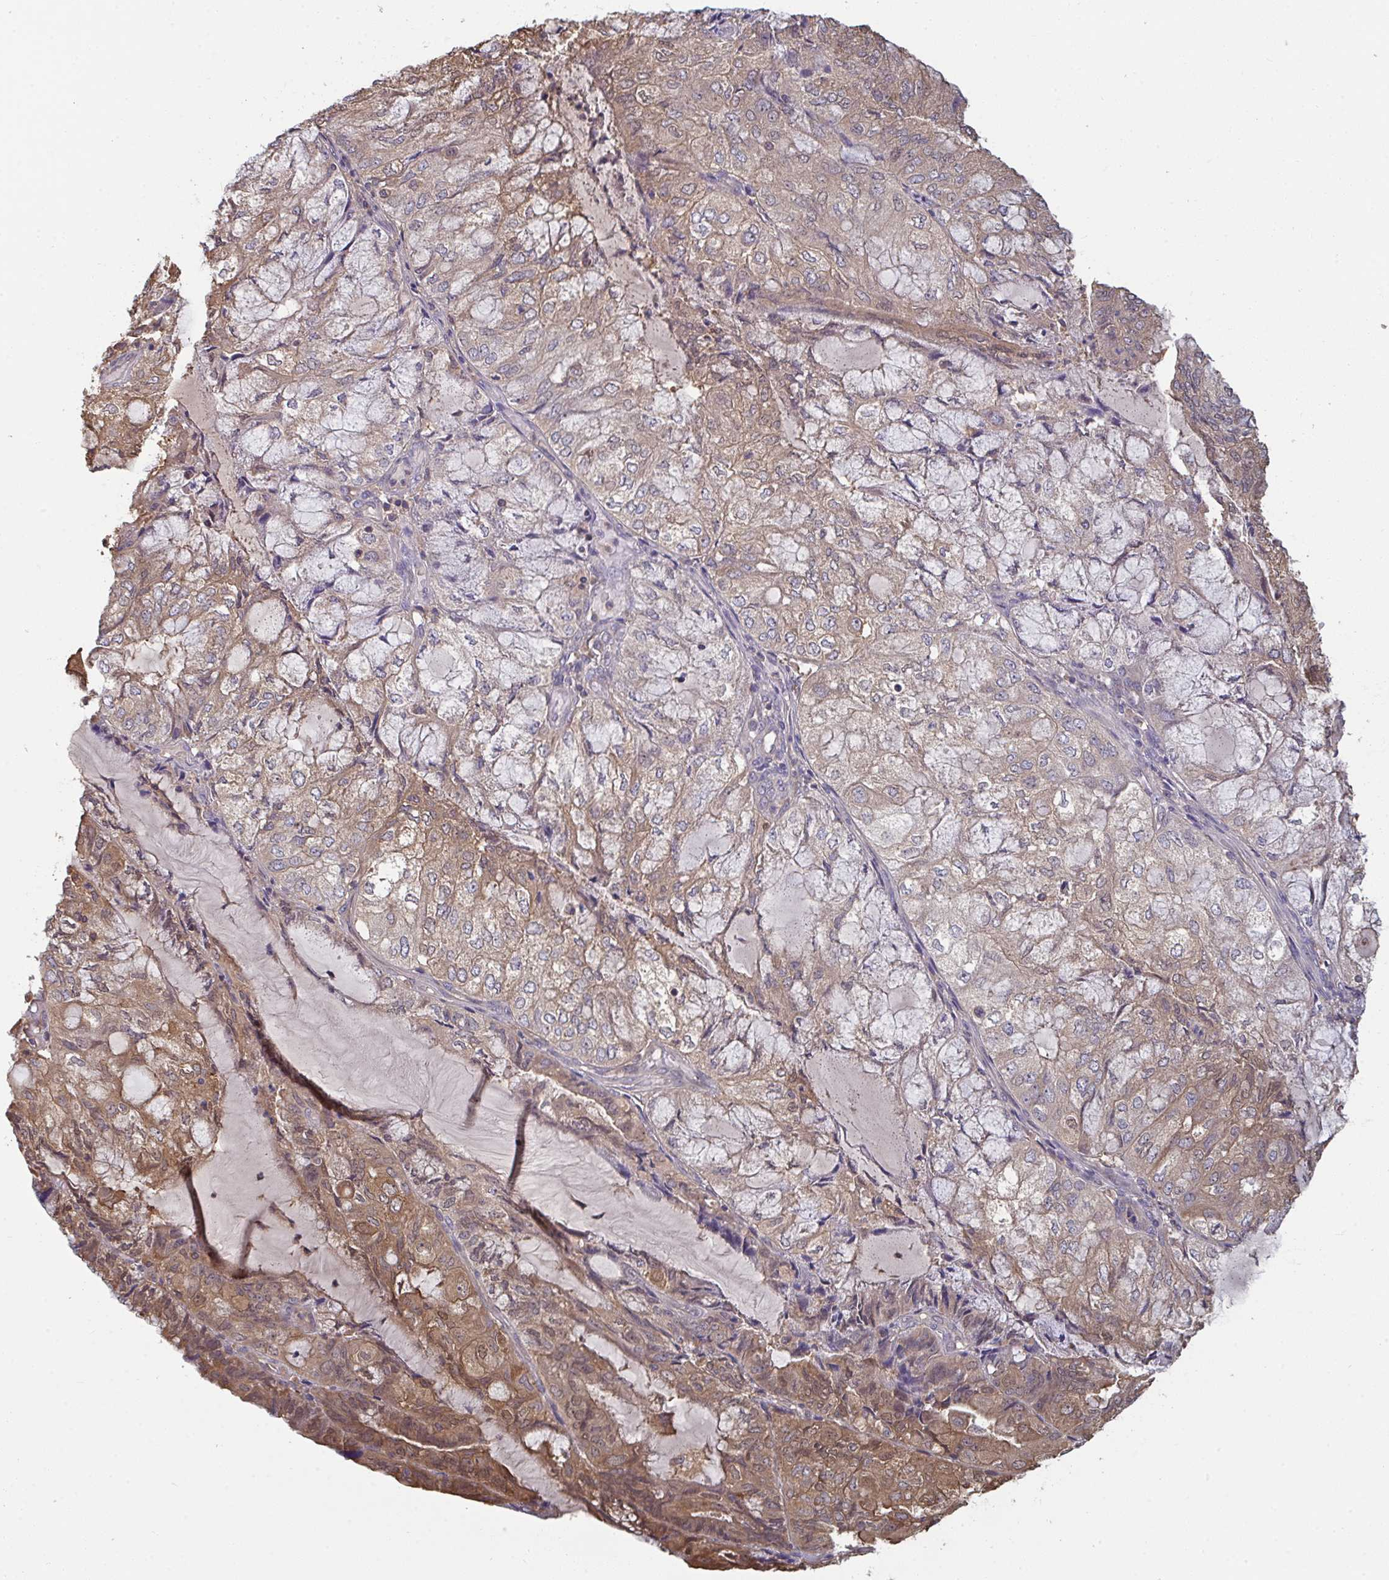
{"staining": {"intensity": "moderate", "quantity": "25%-75%", "location": "cytoplasmic/membranous,nuclear"}, "tissue": "endometrial cancer", "cell_type": "Tumor cells", "image_type": "cancer", "snomed": [{"axis": "morphology", "description": "Adenocarcinoma, NOS"}, {"axis": "topography", "description": "Endometrium"}], "caption": "Moderate cytoplasmic/membranous and nuclear staining is seen in approximately 25%-75% of tumor cells in endometrial adenocarcinoma. The staining was performed using DAB (3,3'-diaminobenzidine) to visualize the protein expression in brown, while the nuclei were stained in blue with hematoxylin (Magnification: 20x).", "gene": "TTC9C", "patient": {"sex": "female", "age": 81}}